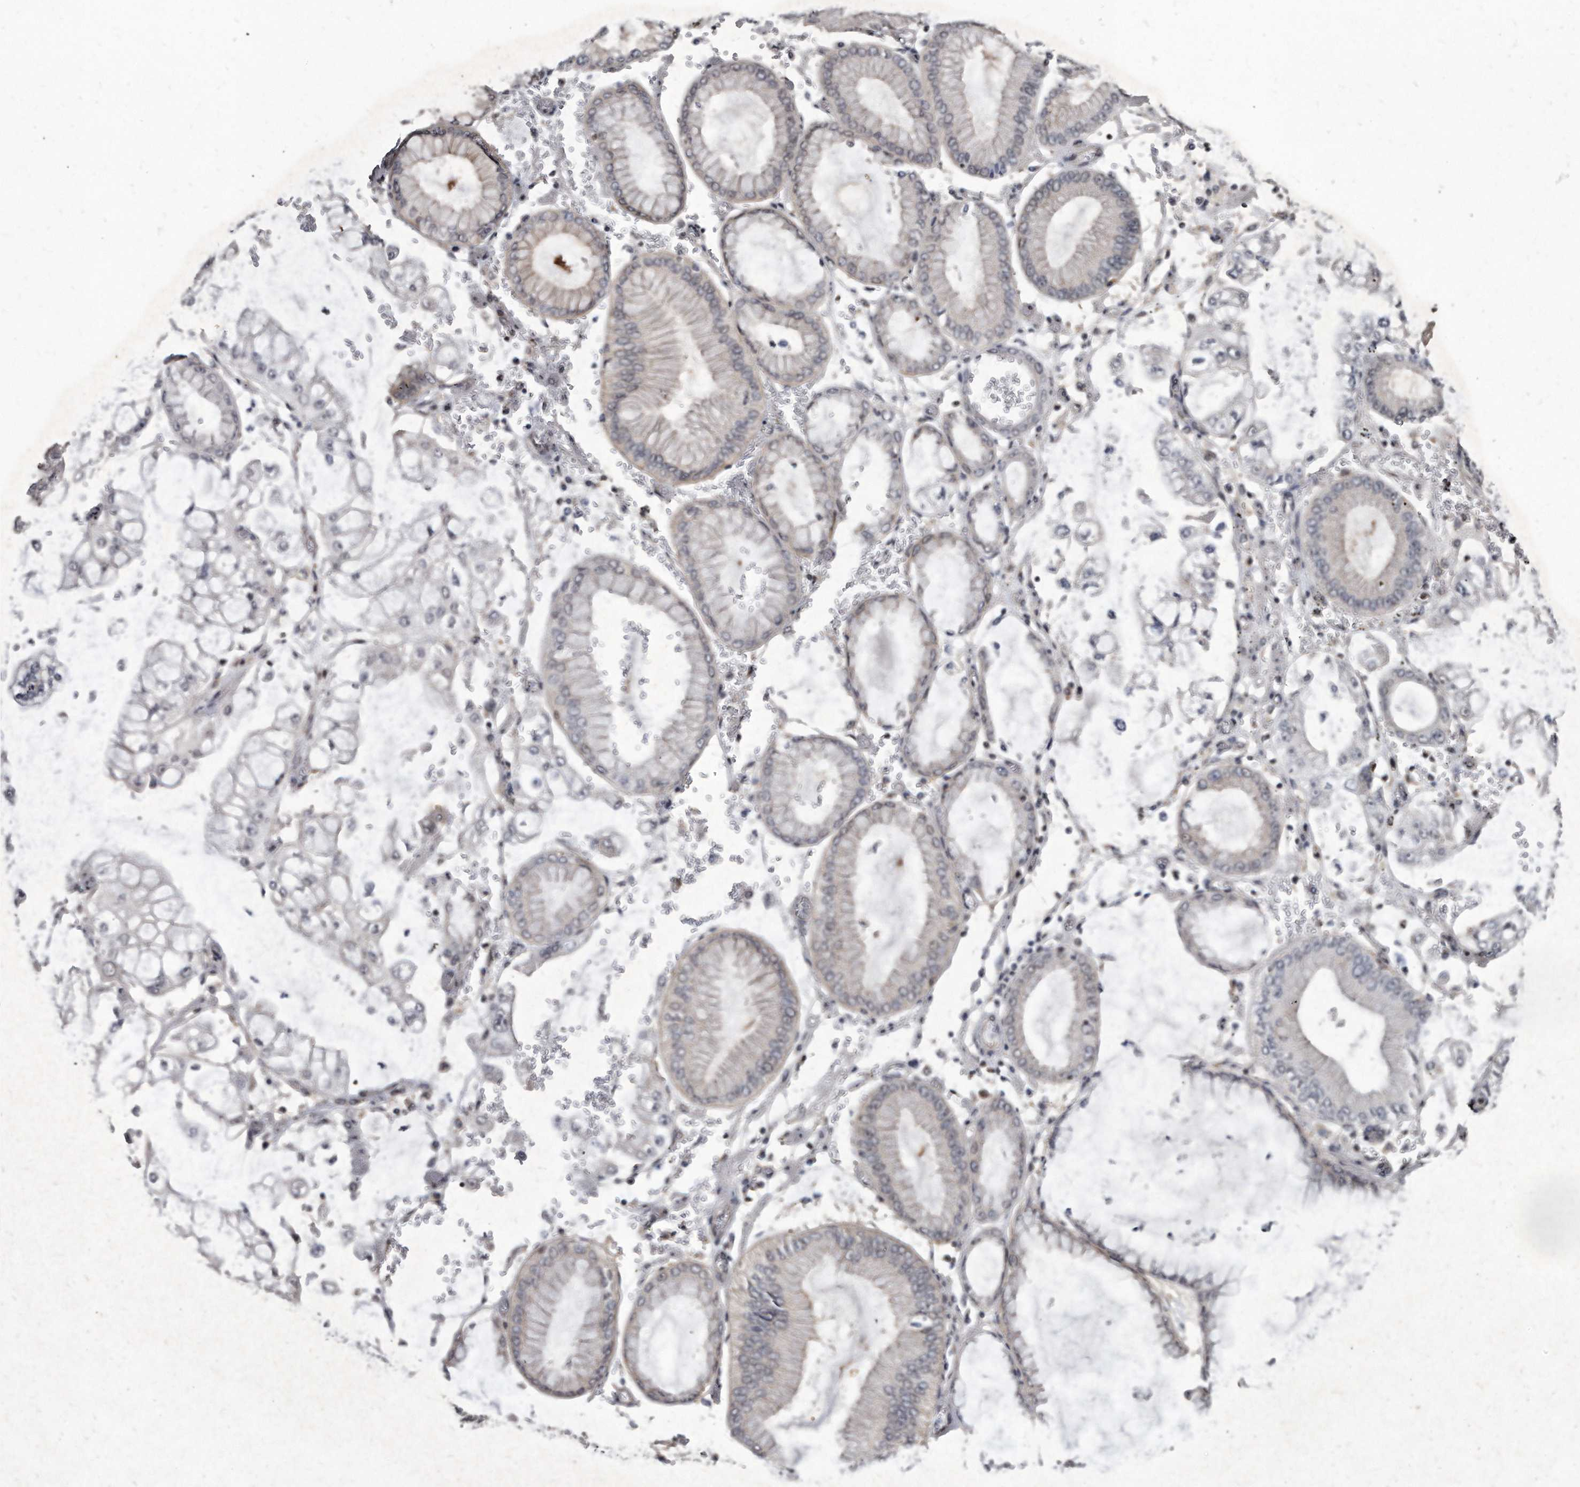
{"staining": {"intensity": "negative", "quantity": "none", "location": "none"}, "tissue": "stomach cancer", "cell_type": "Tumor cells", "image_type": "cancer", "snomed": [{"axis": "morphology", "description": "Adenocarcinoma, NOS"}, {"axis": "topography", "description": "Stomach"}], "caption": "Stomach adenocarcinoma stained for a protein using IHC exhibits no expression tumor cells.", "gene": "KLHDC3", "patient": {"sex": "male", "age": 76}}